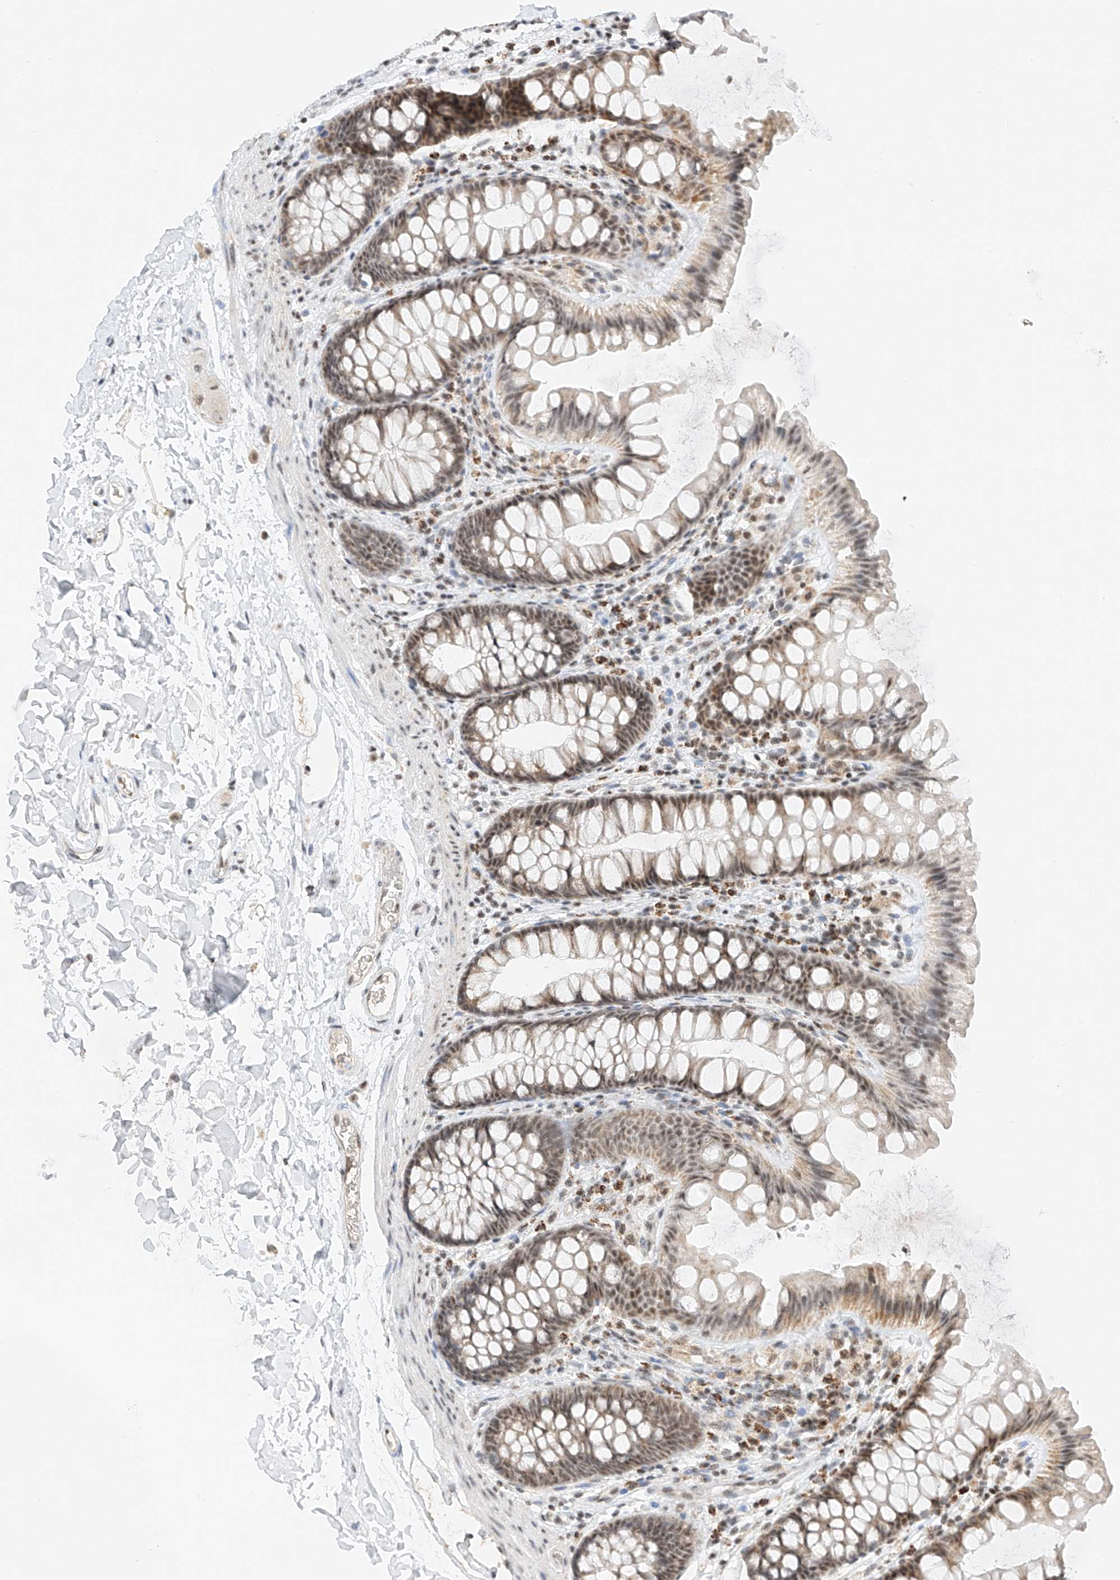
{"staining": {"intensity": "moderate", "quantity": "<25%", "location": "nuclear"}, "tissue": "colon", "cell_type": "Endothelial cells", "image_type": "normal", "snomed": [{"axis": "morphology", "description": "Normal tissue, NOS"}, {"axis": "topography", "description": "Colon"}], "caption": "IHC of unremarkable colon displays low levels of moderate nuclear positivity in about <25% of endothelial cells.", "gene": "NRF1", "patient": {"sex": "female", "age": 62}}